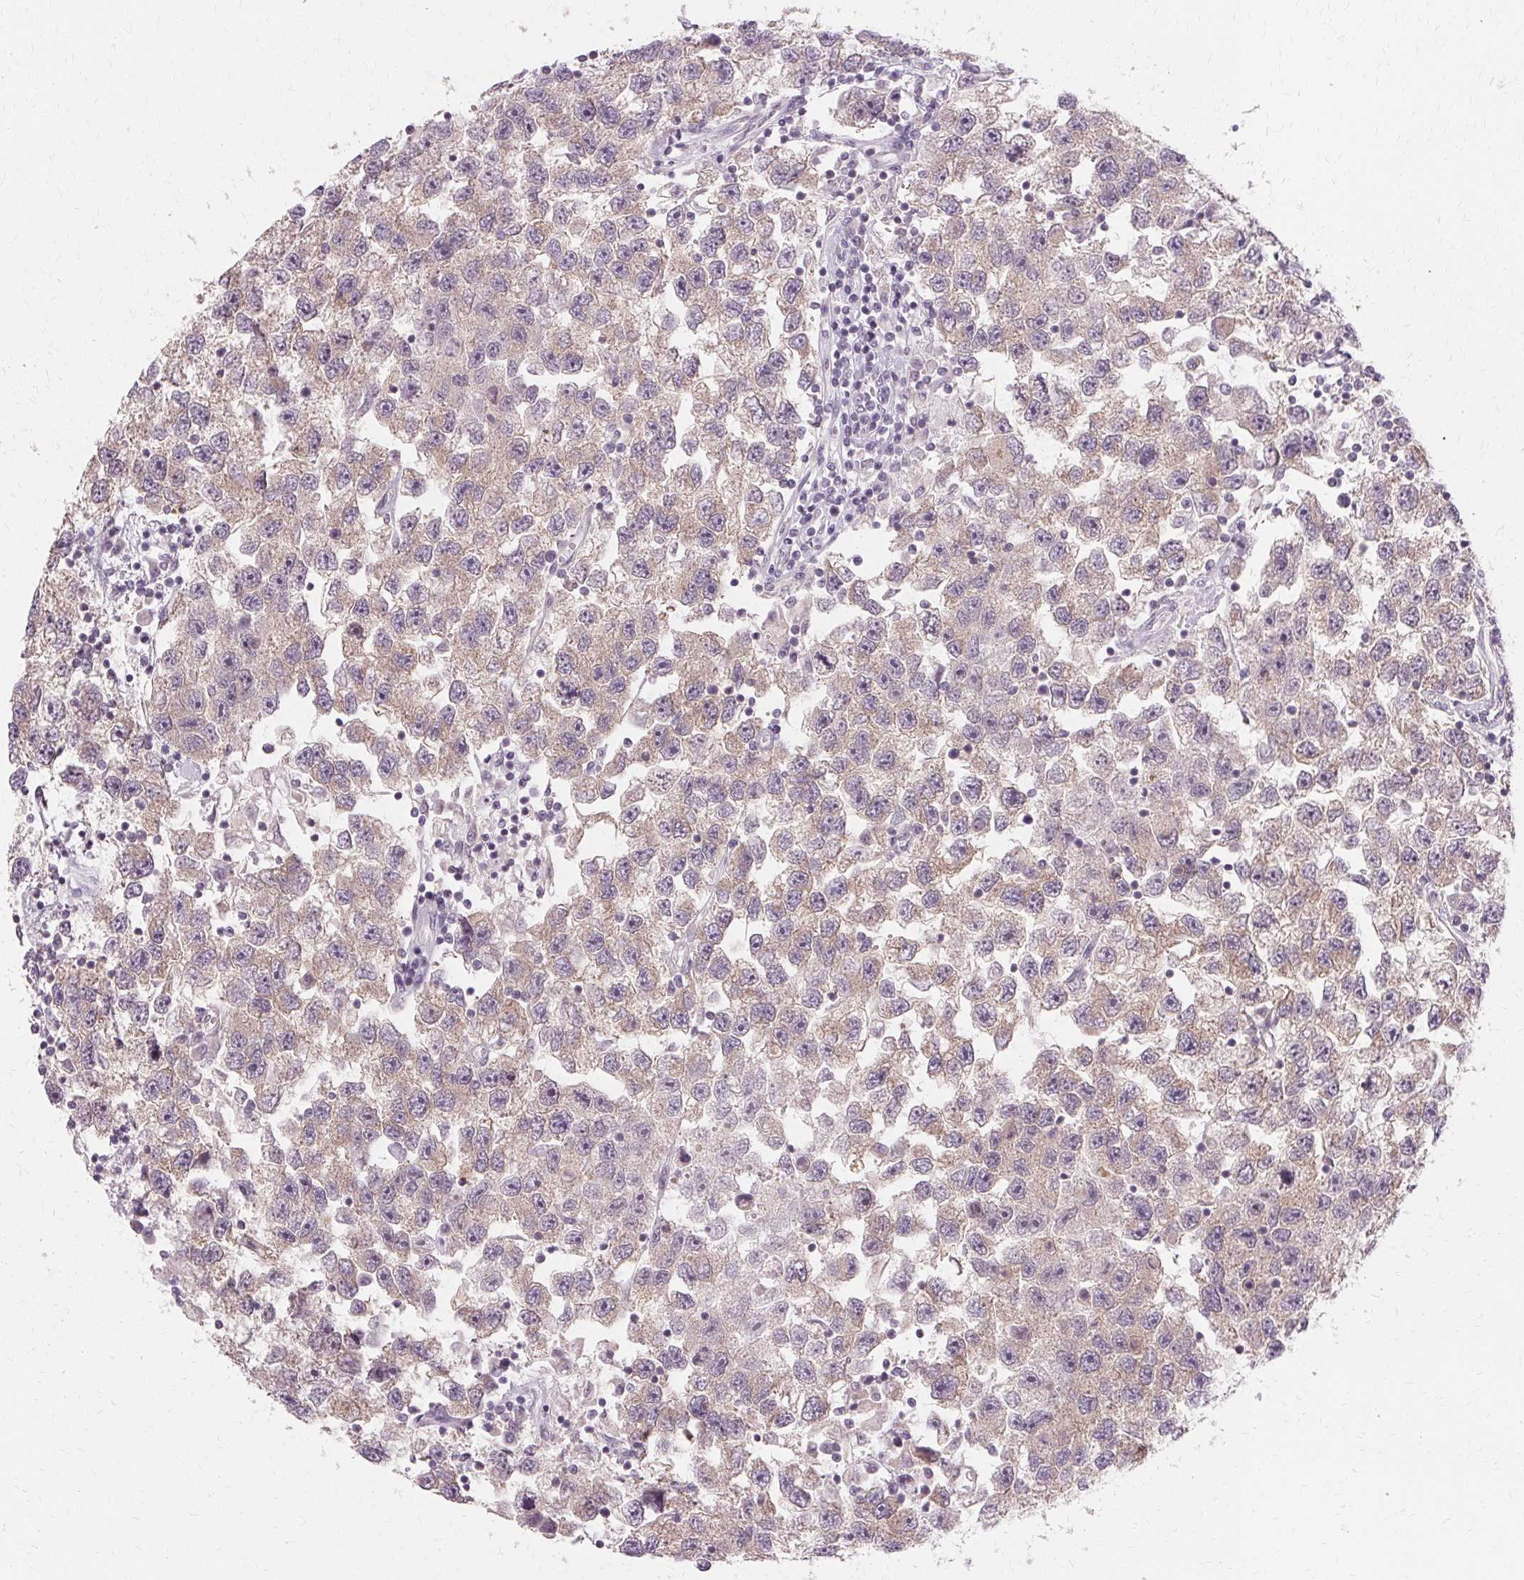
{"staining": {"intensity": "weak", "quantity": "25%-75%", "location": "cytoplasmic/membranous"}, "tissue": "testis cancer", "cell_type": "Tumor cells", "image_type": "cancer", "snomed": [{"axis": "morphology", "description": "Seminoma, NOS"}, {"axis": "topography", "description": "Testis"}], "caption": "High-magnification brightfield microscopy of seminoma (testis) stained with DAB (3,3'-diaminobenzidine) (brown) and counterstained with hematoxylin (blue). tumor cells exhibit weak cytoplasmic/membranous positivity is present in about25%-75% of cells. The protein of interest is stained brown, and the nuclei are stained in blue (DAB IHC with brightfield microscopy, high magnification).", "gene": "USP8", "patient": {"sex": "male", "age": 26}}